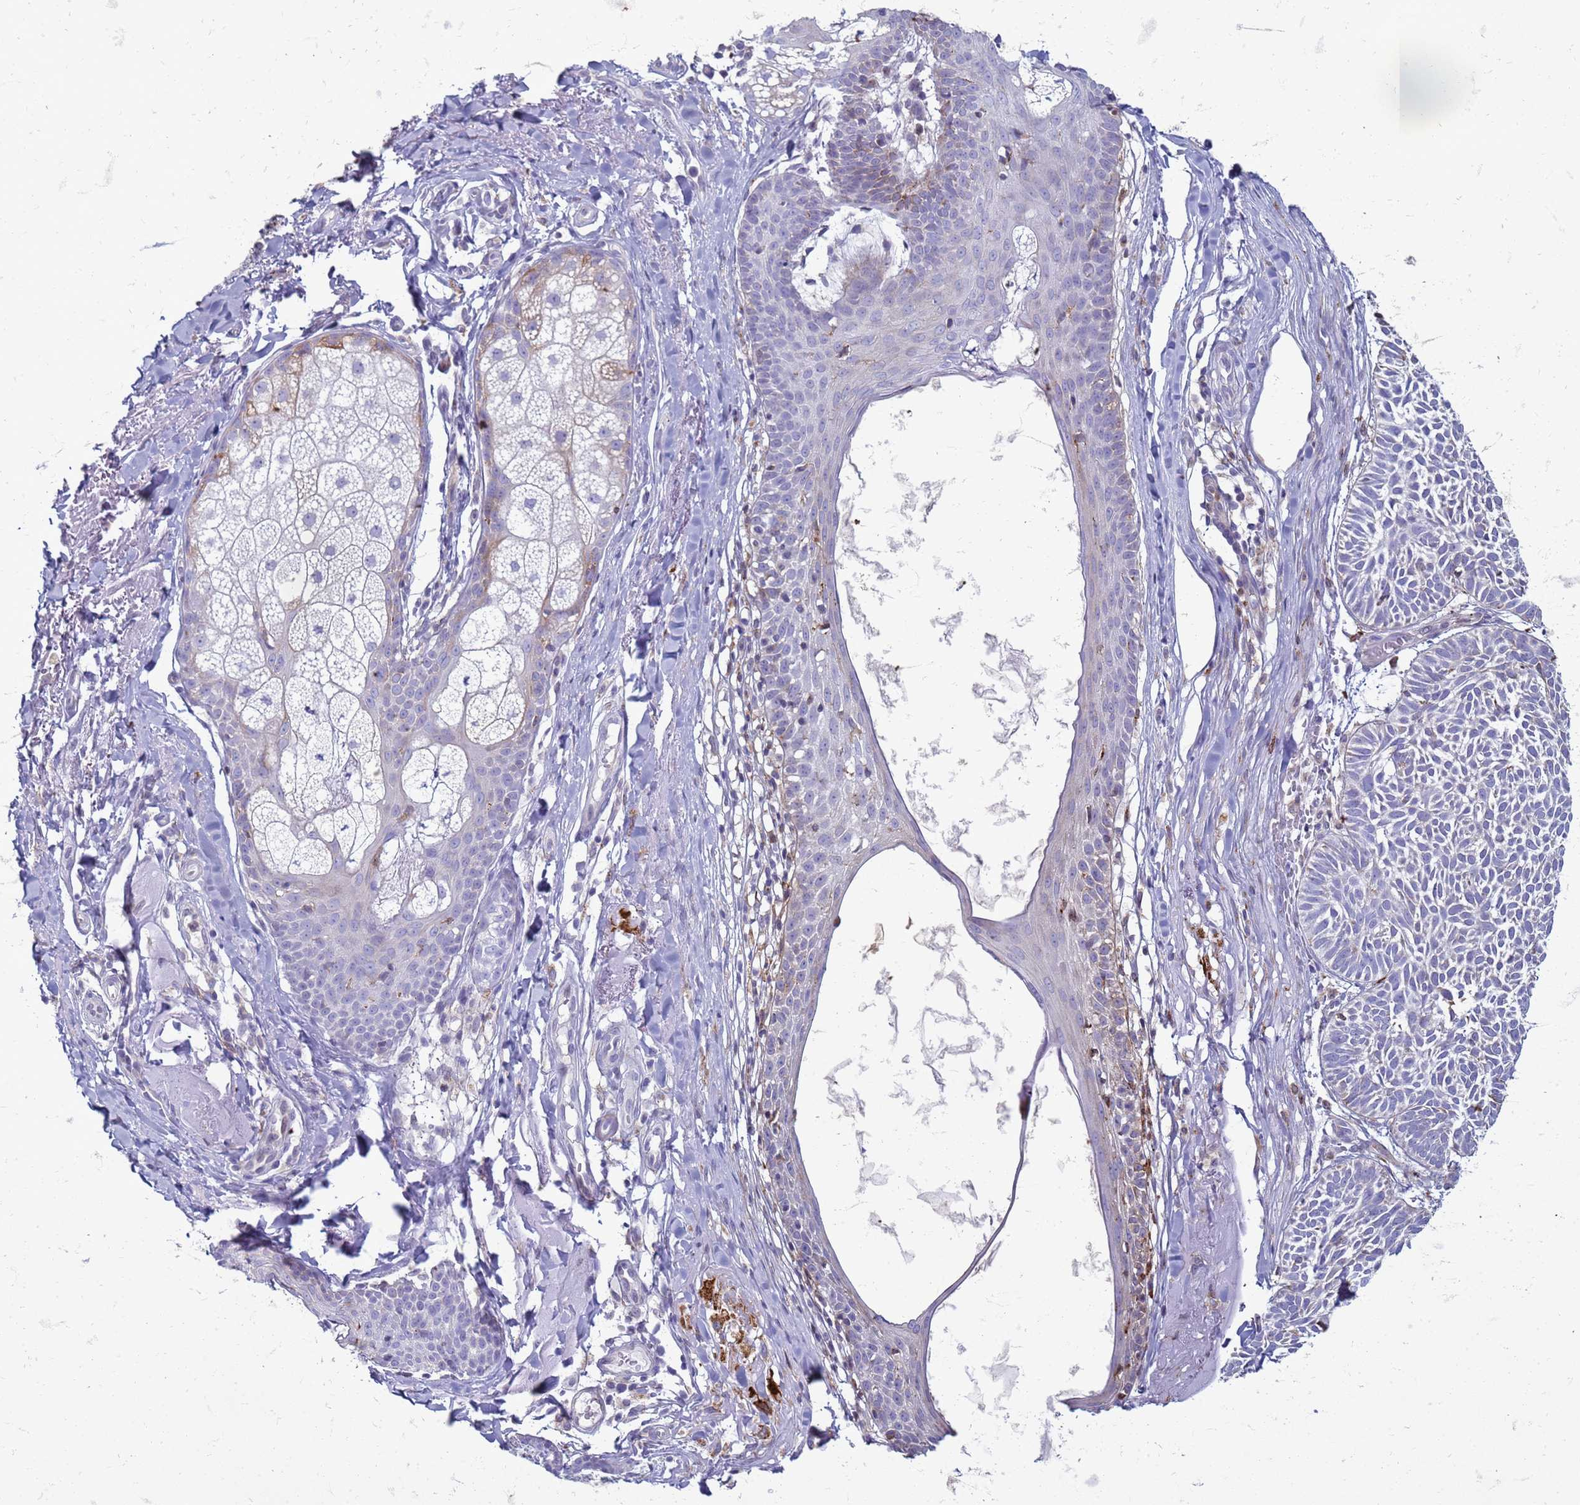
{"staining": {"intensity": "negative", "quantity": "none", "location": "none"}, "tissue": "skin cancer", "cell_type": "Tumor cells", "image_type": "cancer", "snomed": [{"axis": "morphology", "description": "Basal cell carcinoma"}, {"axis": "topography", "description": "Skin"}], "caption": "Tumor cells are negative for protein expression in human basal cell carcinoma (skin).", "gene": "PDK3", "patient": {"sex": "male", "age": 69}}